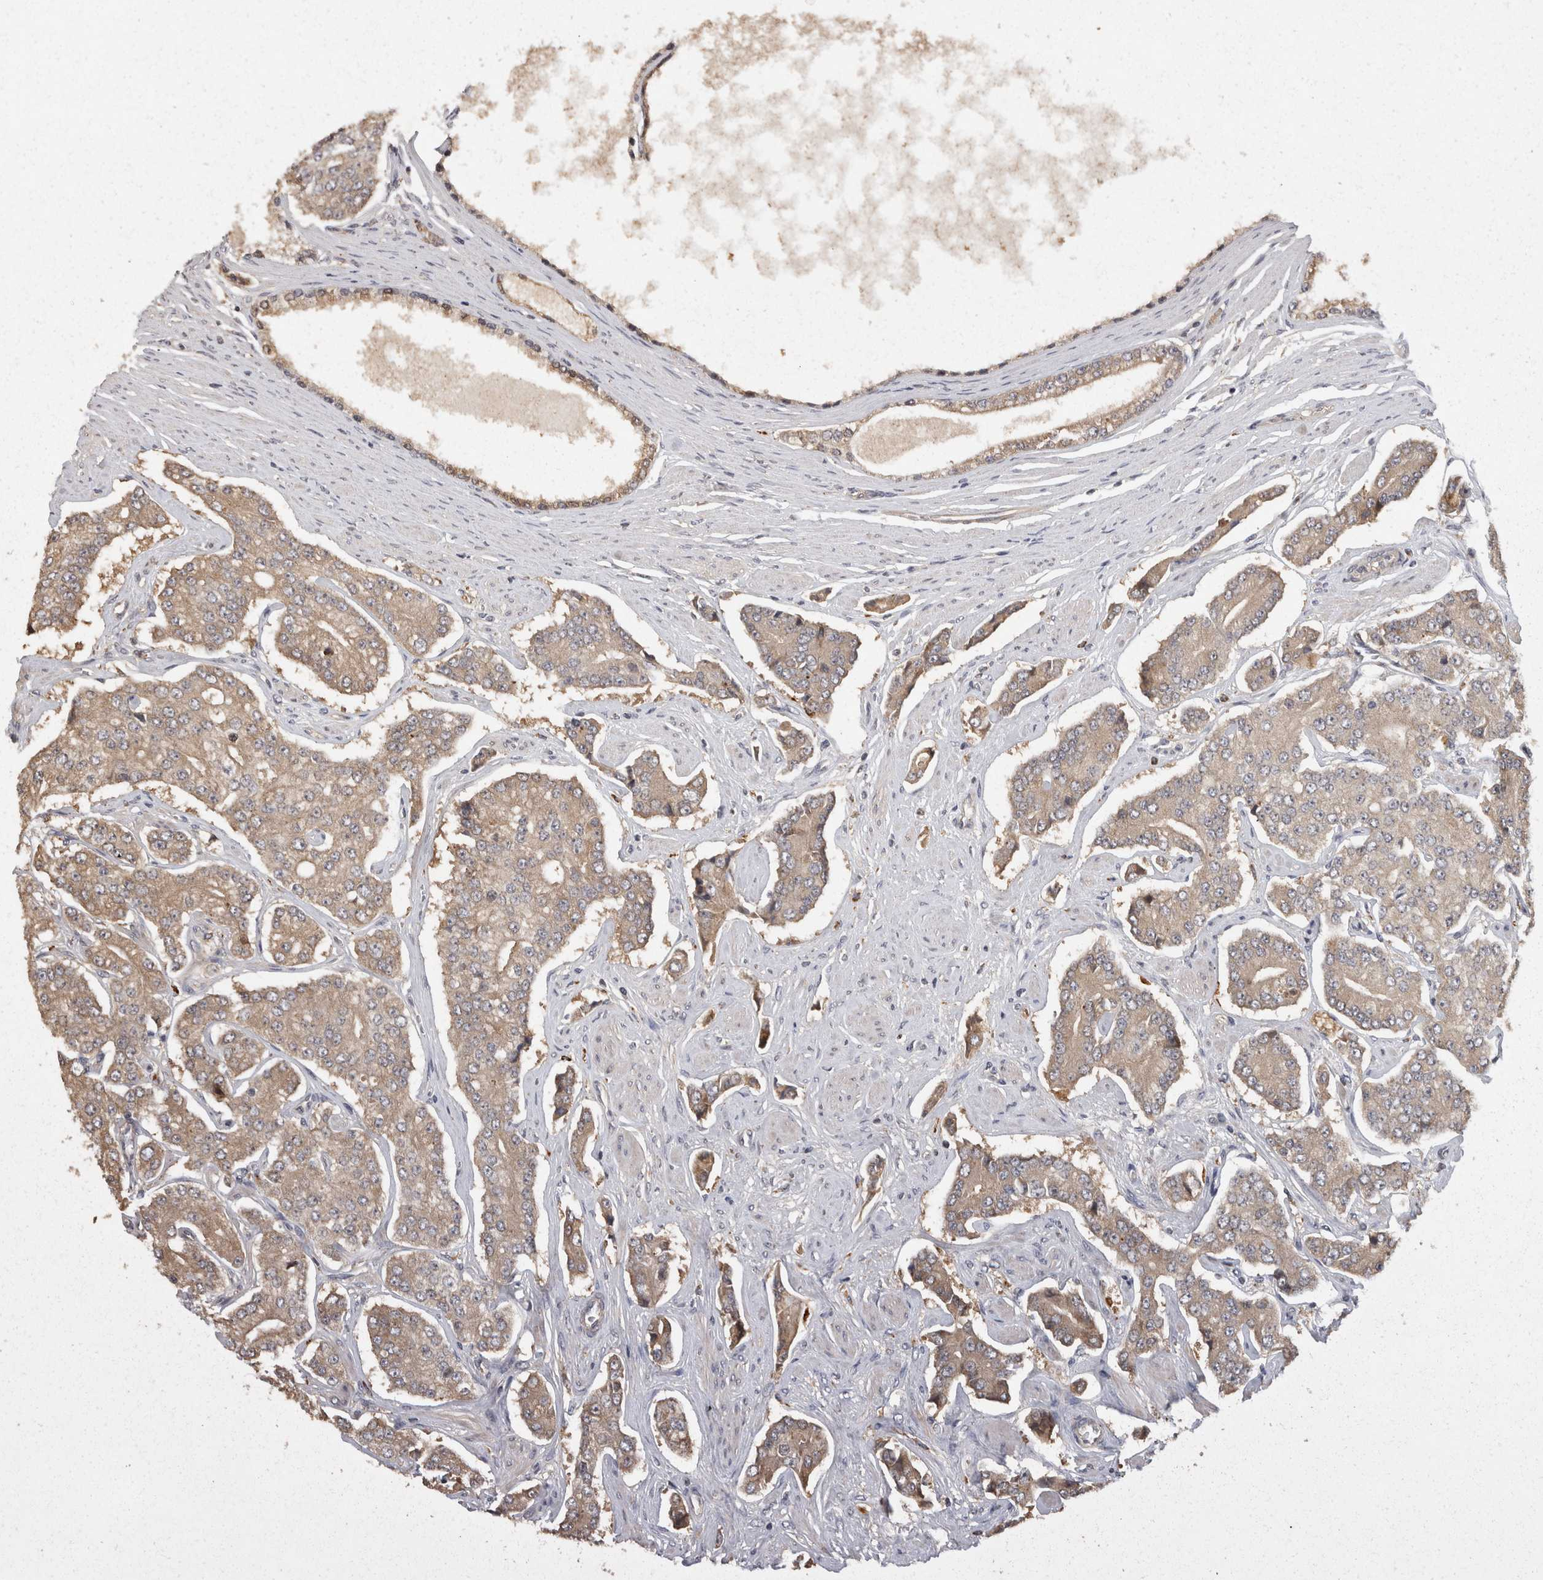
{"staining": {"intensity": "moderate", "quantity": ">75%", "location": "cytoplasmic/membranous"}, "tissue": "prostate cancer", "cell_type": "Tumor cells", "image_type": "cancer", "snomed": [{"axis": "morphology", "description": "Adenocarcinoma, High grade"}, {"axis": "topography", "description": "Prostate"}], "caption": "Prostate adenocarcinoma (high-grade) stained for a protein exhibits moderate cytoplasmic/membranous positivity in tumor cells.", "gene": "ACAT2", "patient": {"sex": "male", "age": 71}}